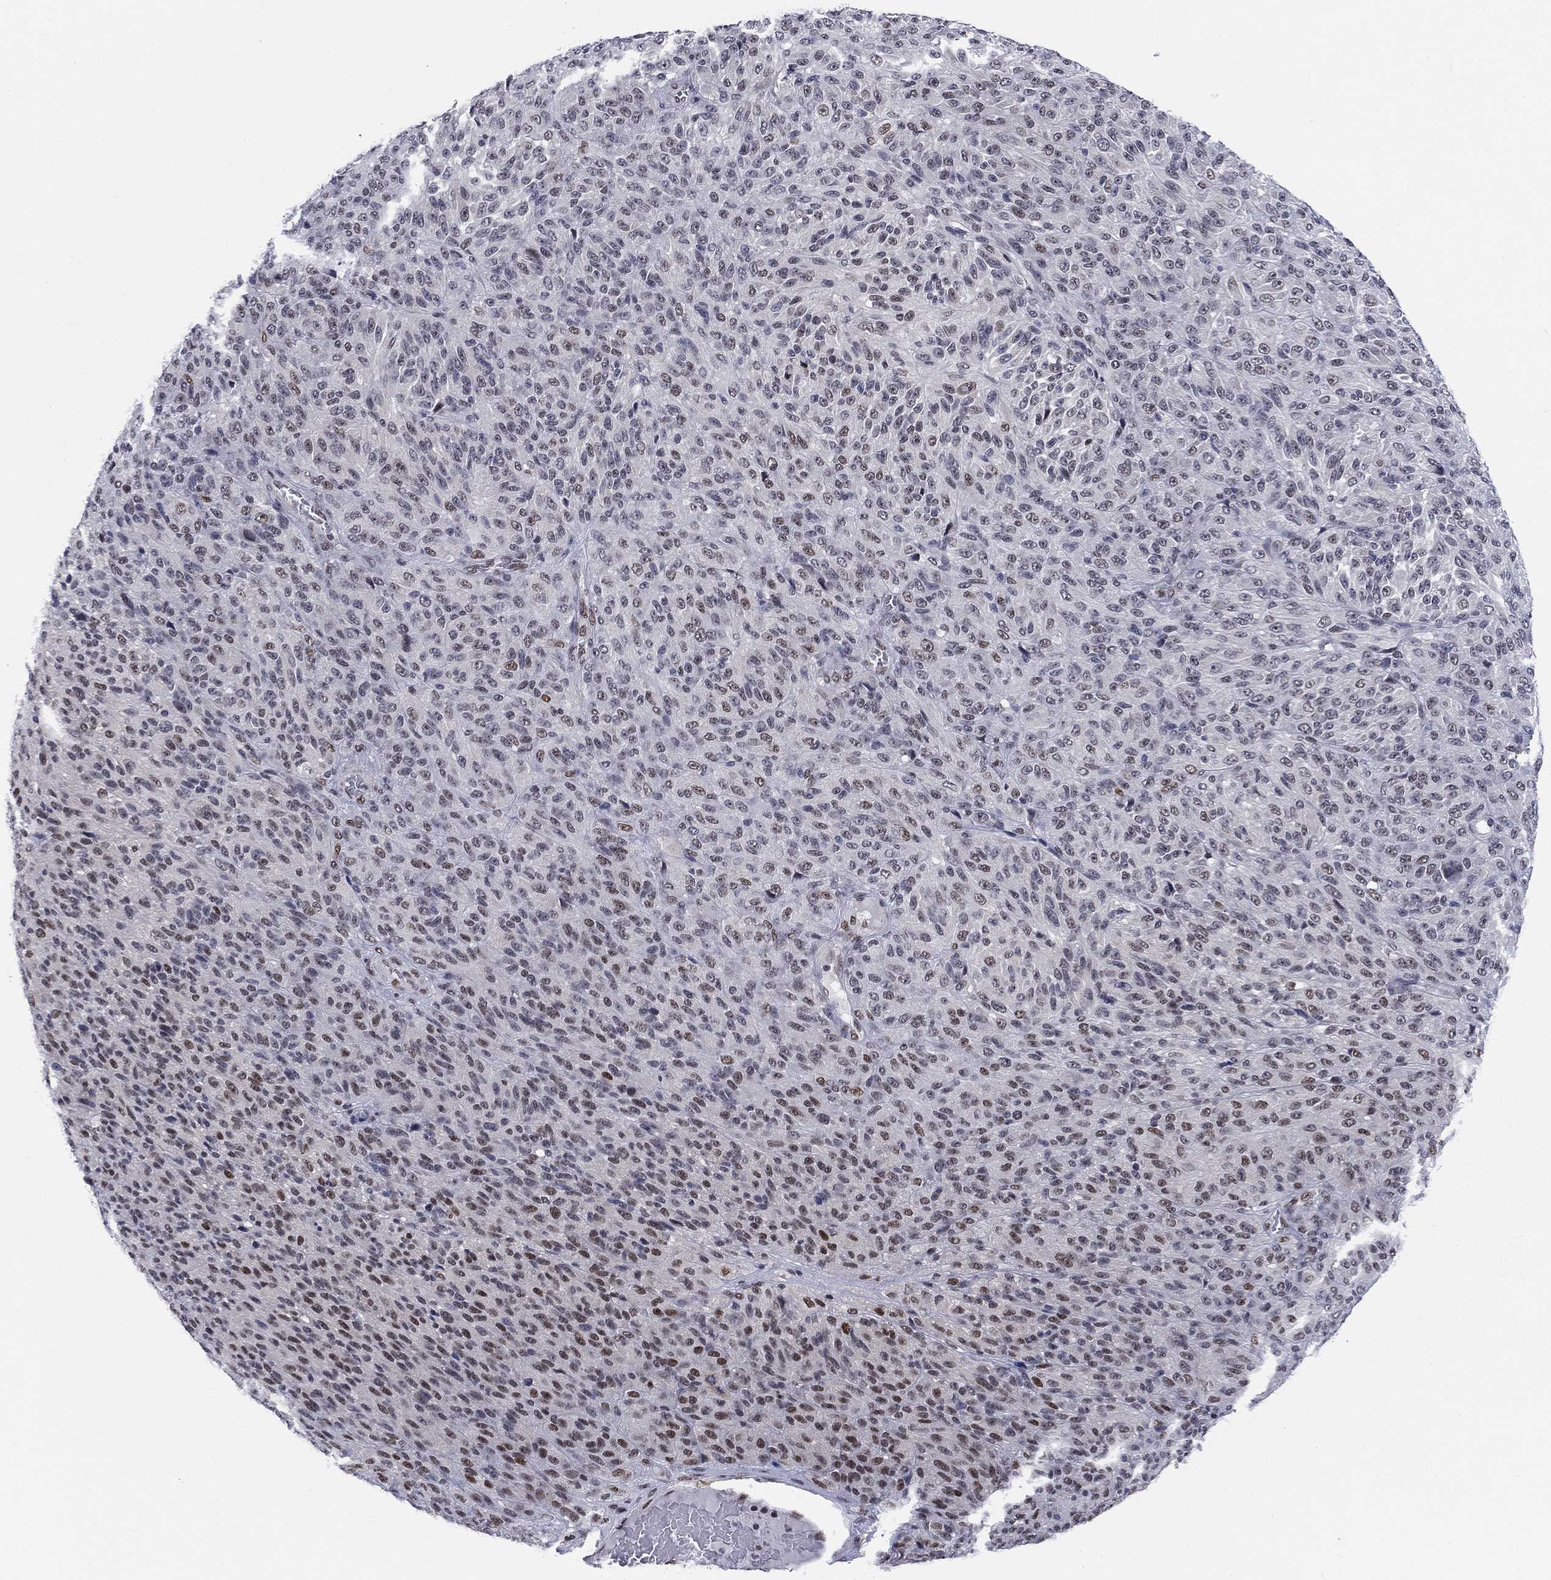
{"staining": {"intensity": "strong", "quantity": "<25%", "location": "nuclear"}, "tissue": "melanoma", "cell_type": "Tumor cells", "image_type": "cancer", "snomed": [{"axis": "morphology", "description": "Malignant melanoma, Metastatic site"}, {"axis": "topography", "description": "Brain"}], "caption": "Human melanoma stained for a protein (brown) displays strong nuclear positive positivity in approximately <25% of tumor cells.", "gene": "FYTTD1", "patient": {"sex": "female", "age": 56}}